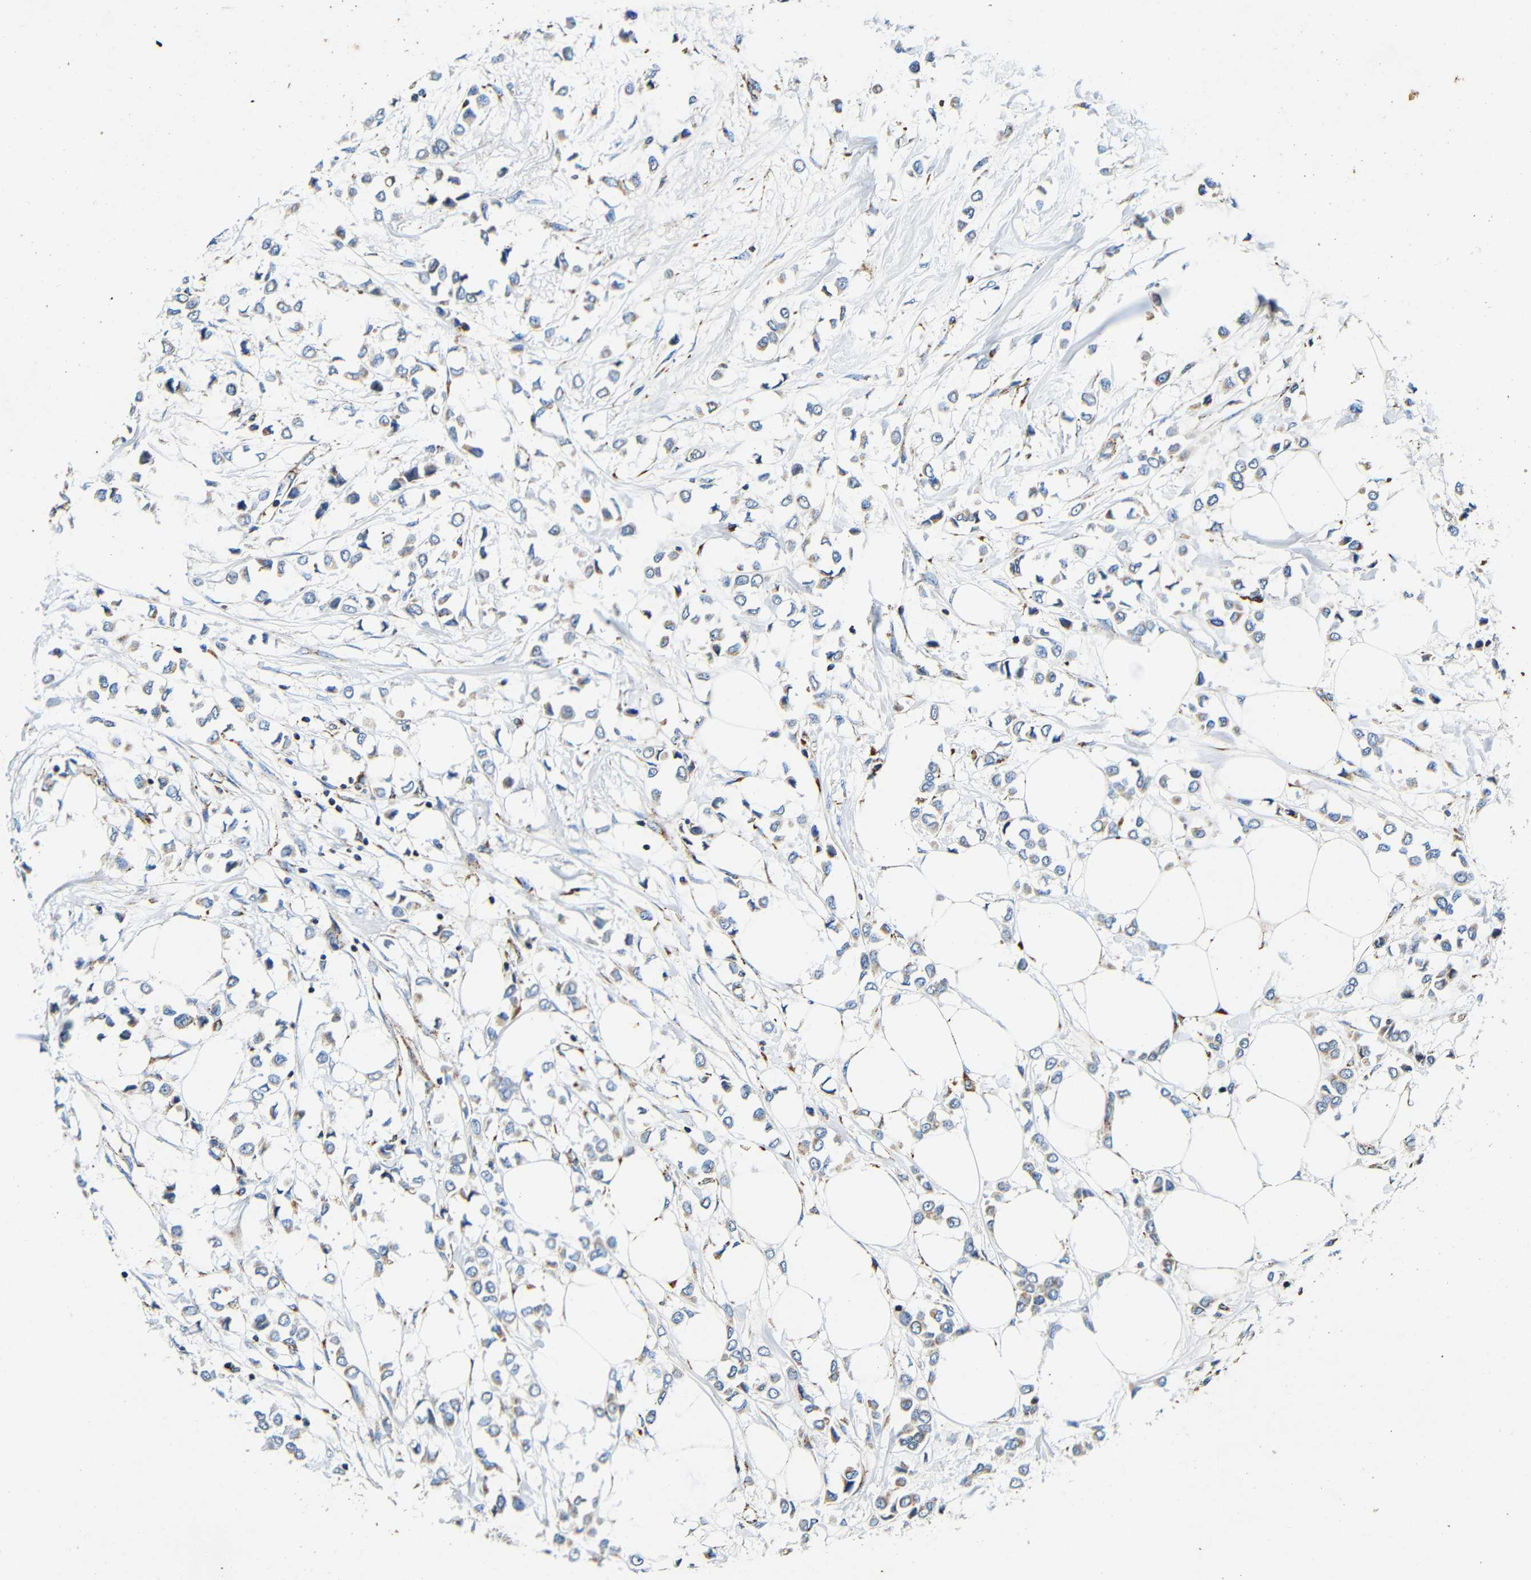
{"staining": {"intensity": "weak", "quantity": "25%-75%", "location": "cytoplasmic/membranous"}, "tissue": "breast cancer", "cell_type": "Tumor cells", "image_type": "cancer", "snomed": [{"axis": "morphology", "description": "Lobular carcinoma"}, {"axis": "topography", "description": "Breast"}], "caption": "DAB immunohistochemical staining of lobular carcinoma (breast) displays weak cytoplasmic/membranous protein expression in approximately 25%-75% of tumor cells. The staining was performed using DAB (3,3'-diaminobenzidine), with brown indicating positive protein expression. Nuclei are stained blue with hematoxylin.", "gene": "GALNT18", "patient": {"sex": "female", "age": 57}}